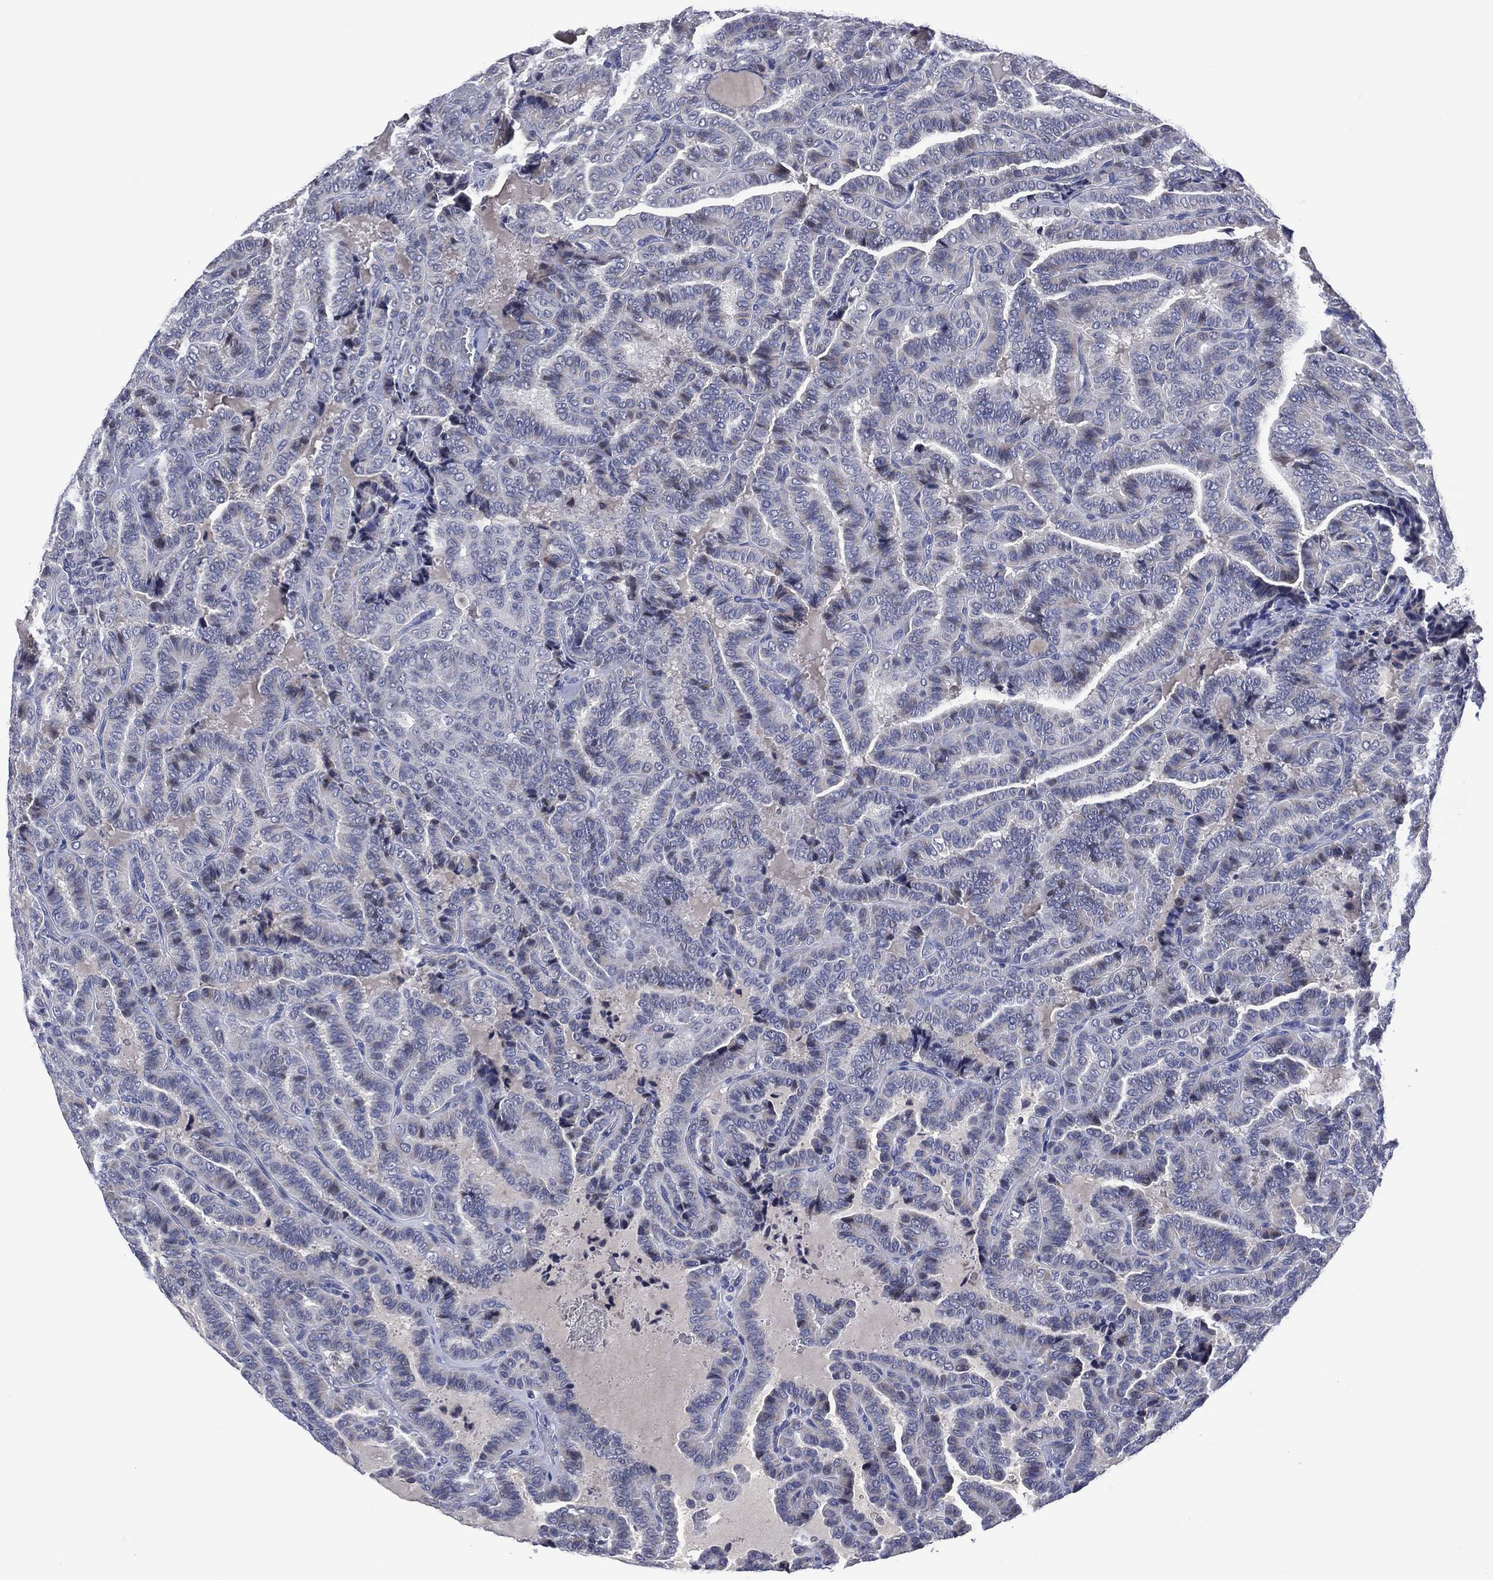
{"staining": {"intensity": "negative", "quantity": "none", "location": "none"}, "tissue": "thyroid cancer", "cell_type": "Tumor cells", "image_type": "cancer", "snomed": [{"axis": "morphology", "description": "Papillary adenocarcinoma, NOS"}, {"axis": "topography", "description": "Thyroid gland"}], "caption": "Immunohistochemistry of human papillary adenocarcinoma (thyroid) reveals no expression in tumor cells.", "gene": "USP26", "patient": {"sex": "female", "age": 39}}